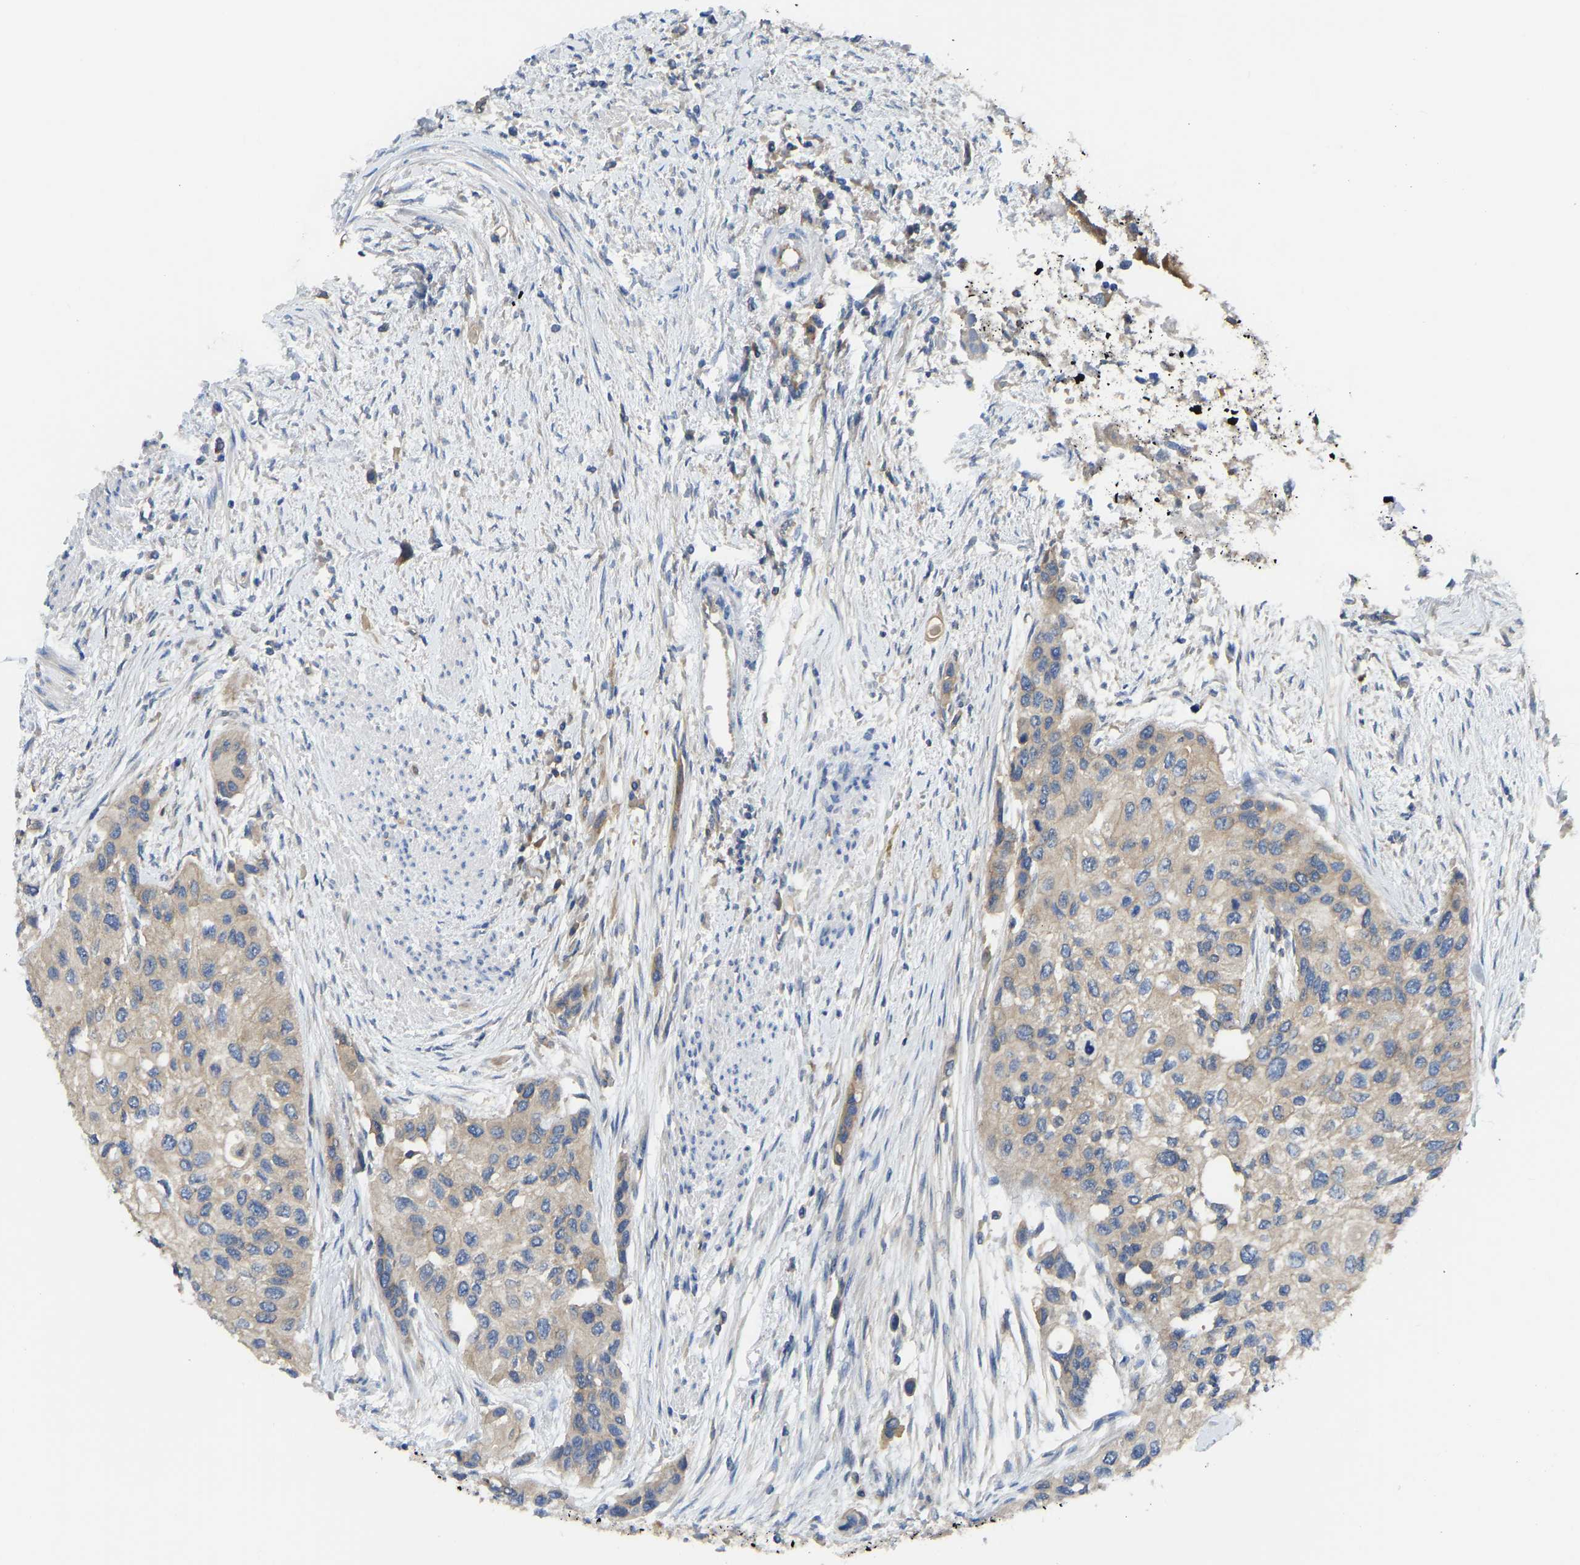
{"staining": {"intensity": "weak", "quantity": ">75%", "location": "cytoplasmic/membranous"}, "tissue": "urothelial cancer", "cell_type": "Tumor cells", "image_type": "cancer", "snomed": [{"axis": "morphology", "description": "Urothelial carcinoma, High grade"}, {"axis": "topography", "description": "Urinary bladder"}], "caption": "A high-resolution histopathology image shows immunohistochemistry staining of high-grade urothelial carcinoma, which exhibits weak cytoplasmic/membranous positivity in about >75% of tumor cells.", "gene": "PPP3CA", "patient": {"sex": "female", "age": 56}}